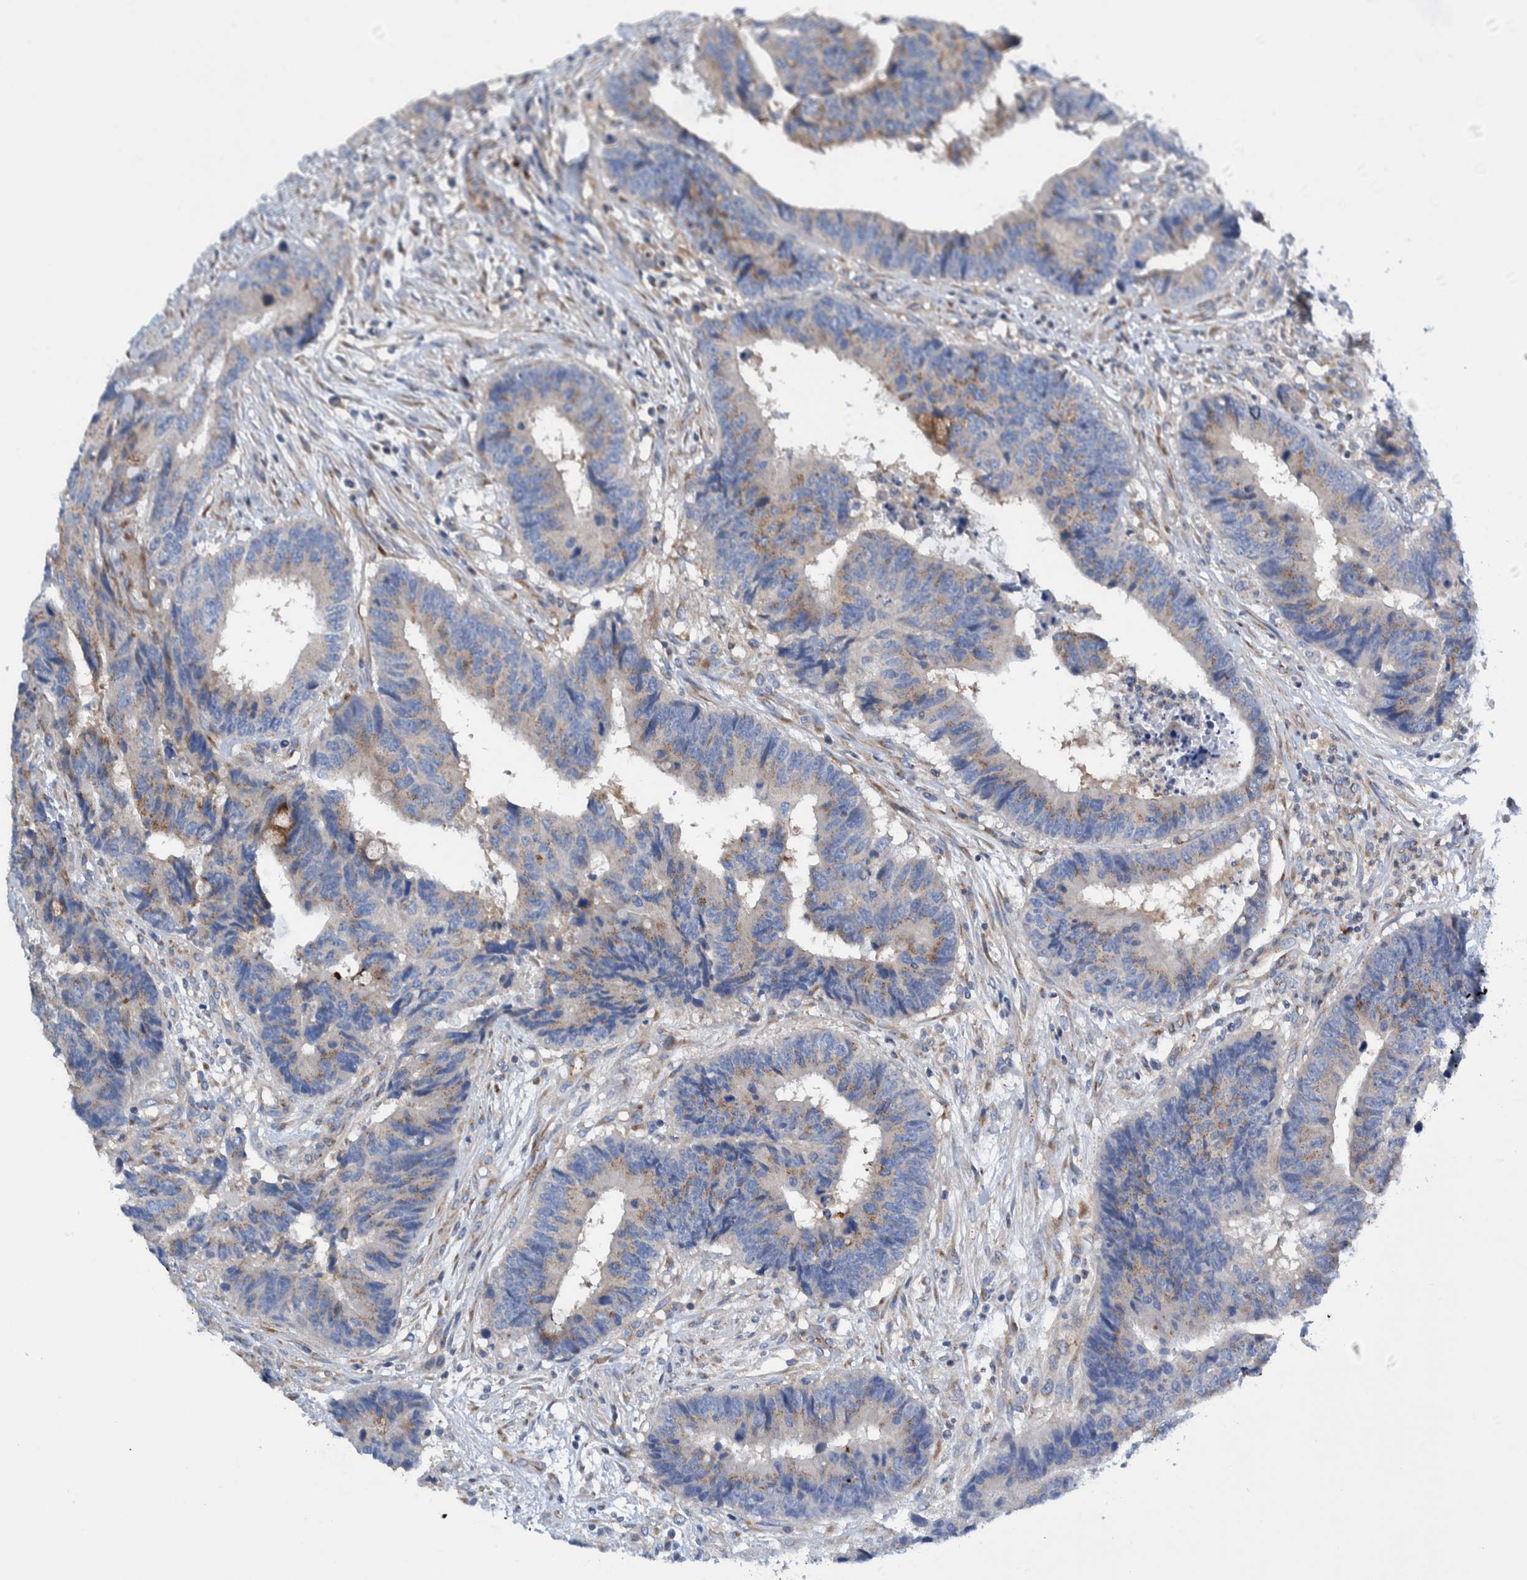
{"staining": {"intensity": "weak", "quantity": "25%-75%", "location": "cytoplasmic/membranous"}, "tissue": "colorectal cancer", "cell_type": "Tumor cells", "image_type": "cancer", "snomed": [{"axis": "morphology", "description": "Adenocarcinoma, NOS"}, {"axis": "topography", "description": "Rectum"}], "caption": "Colorectal cancer (adenocarcinoma) was stained to show a protein in brown. There is low levels of weak cytoplasmic/membranous staining in approximately 25%-75% of tumor cells.", "gene": "TRIM58", "patient": {"sex": "male", "age": 84}}